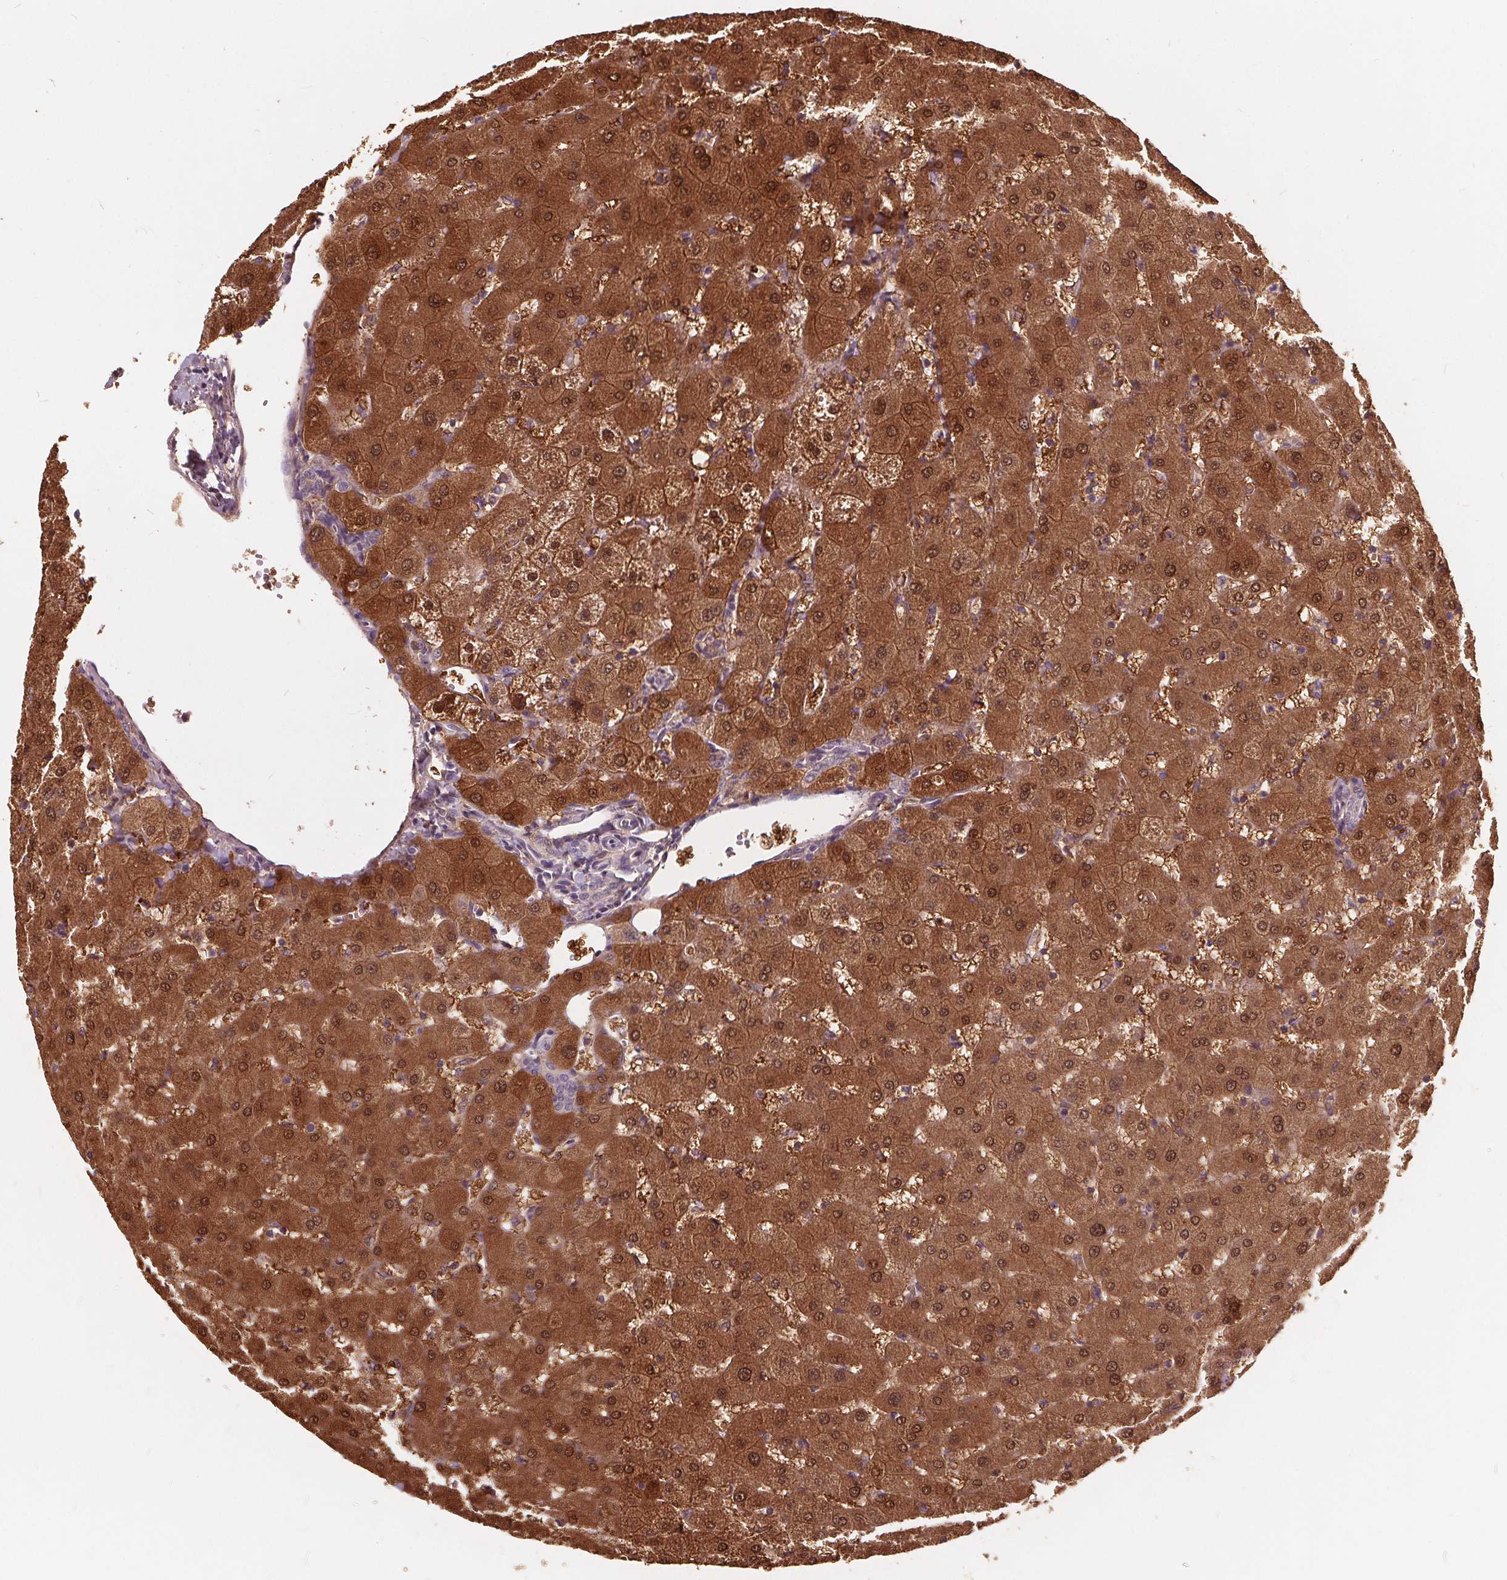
{"staining": {"intensity": "negative", "quantity": "none", "location": "none"}, "tissue": "liver", "cell_type": "Cholangiocytes", "image_type": "normal", "snomed": [{"axis": "morphology", "description": "Normal tissue, NOS"}, {"axis": "topography", "description": "Liver"}], "caption": "High power microscopy photomicrograph of an immunohistochemistry (IHC) micrograph of normal liver, revealing no significant positivity in cholangiocytes.", "gene": "HAAO", "patient": {"sex": "female", "age": 63}}